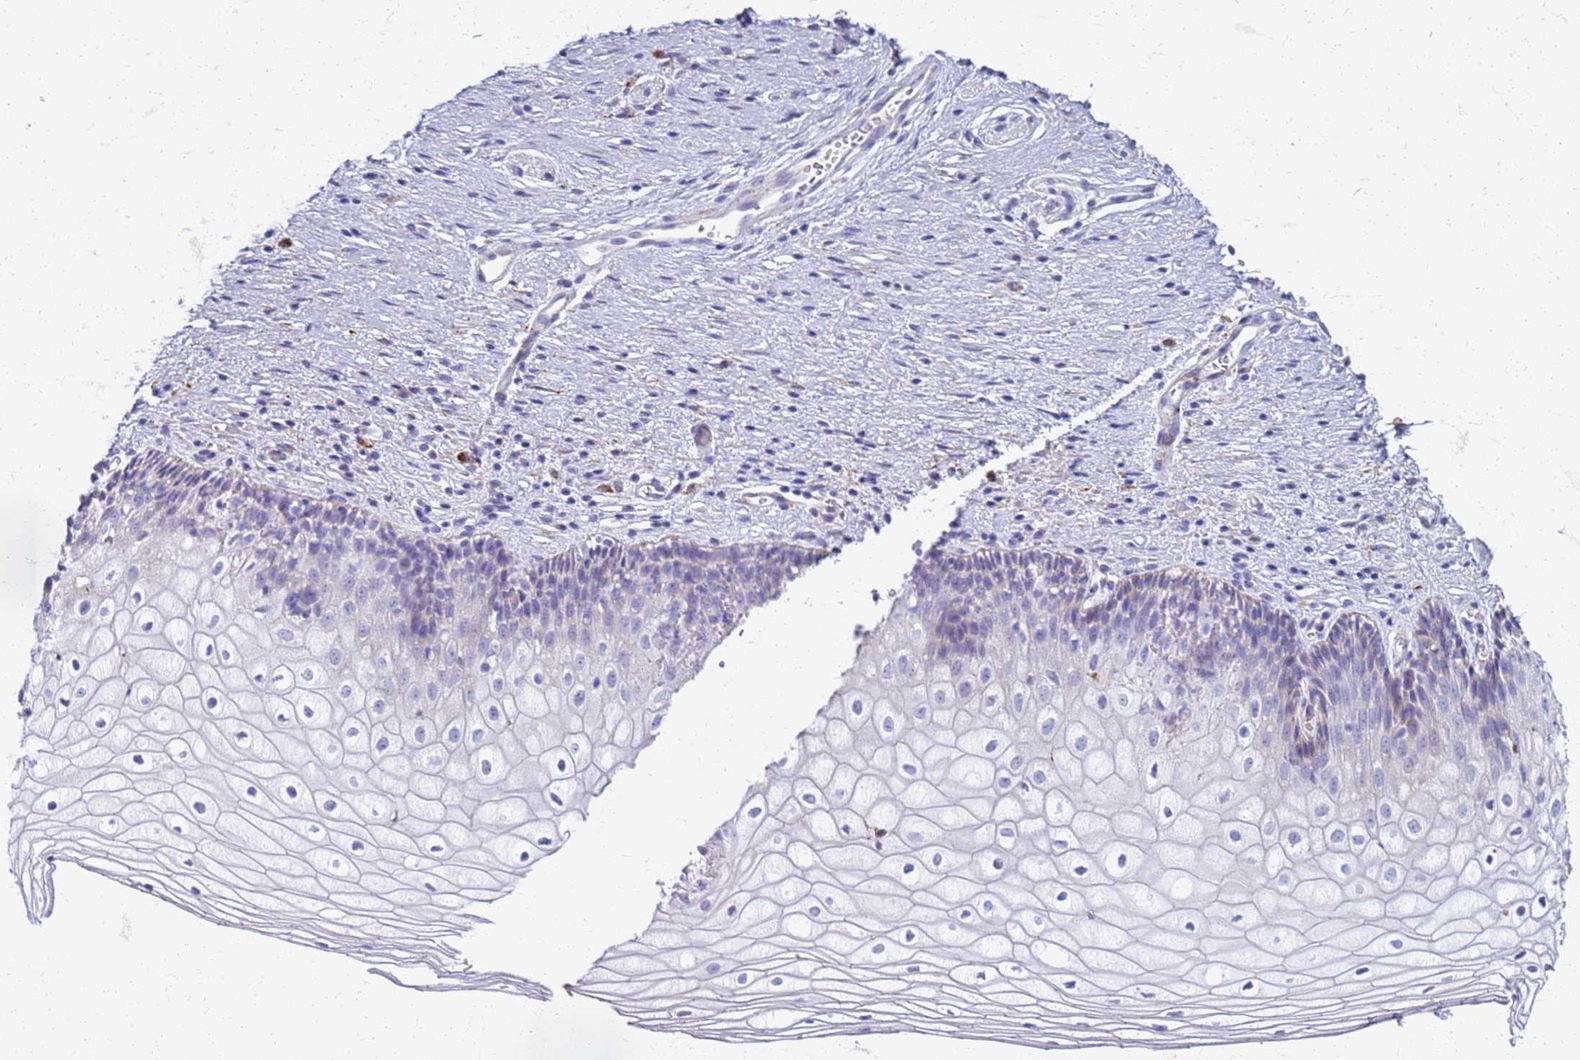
{"staining": {"intensity": "weak", "quantity": "<25%", "location": "cytoplasmic/membranous"}, "tissue": "vagina", "cell_type": "Squamous epithelial cells", "image_type": "normal", "snomed": [{"axis": "morphology", "description": "Normal tissue, NOS"}, {"axis": "topography", "description": "Vagina"}], "caption": "Squamous epithelial cells are negative for protein expression in normal human vagina. (Brightfield microscopy of DAB IHC at high magnification).", "gene": "PDK3", "patient": {"sex": "female", "age": 60}}